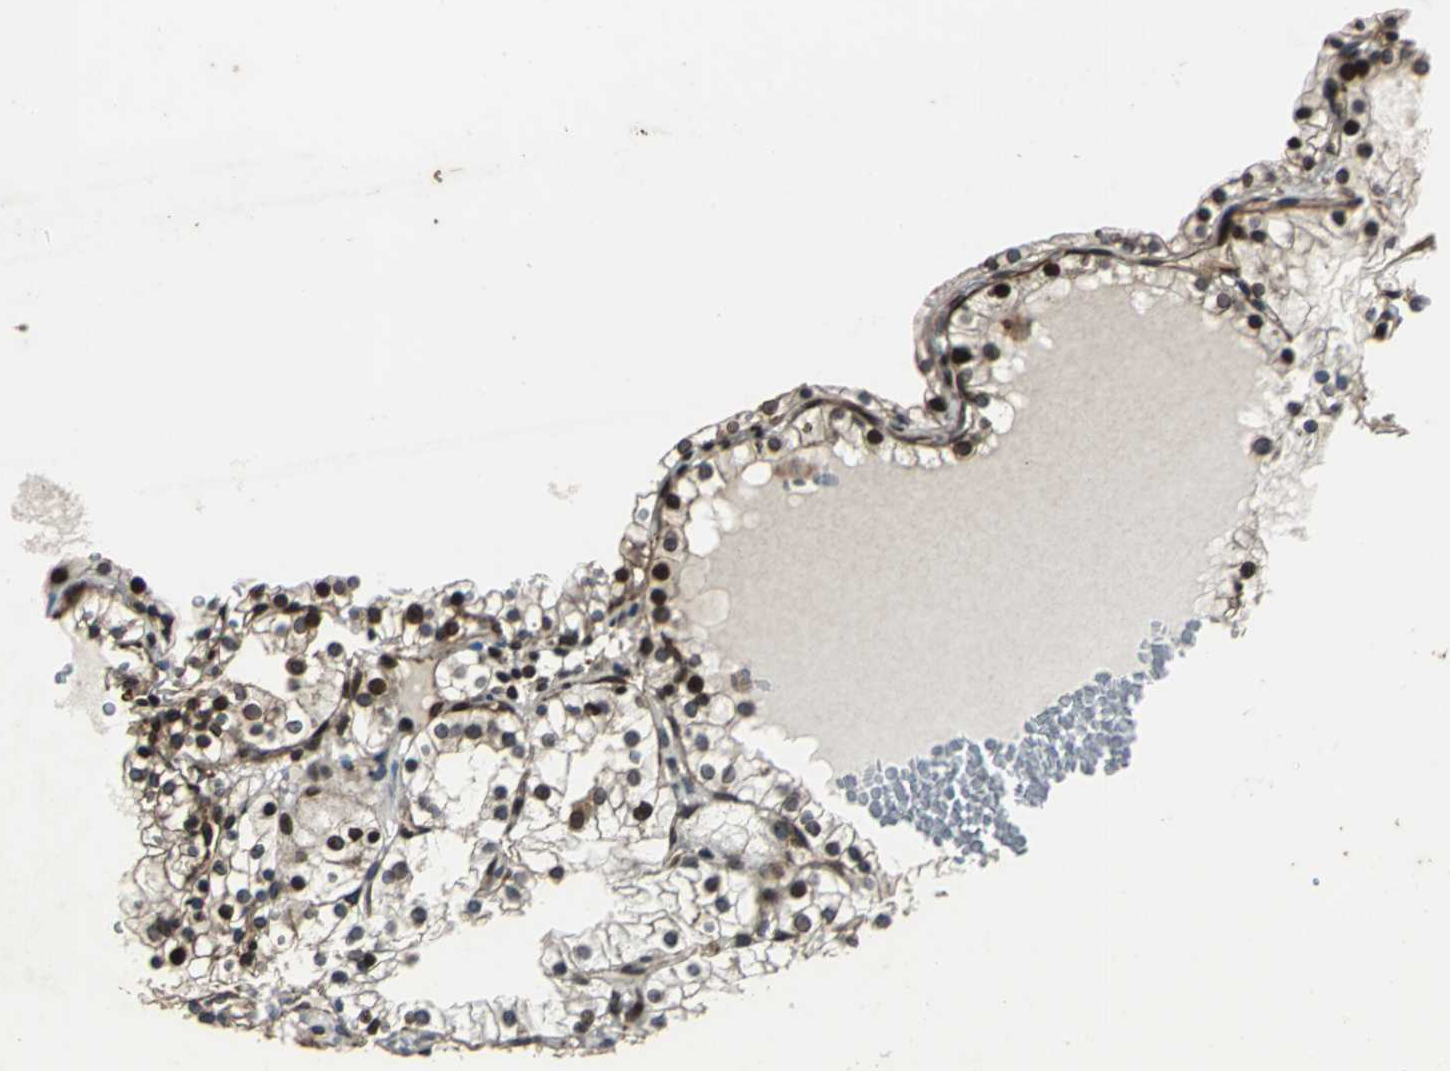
{"staining": {"intensity": "strong", "quantity": ">75%", "location": "nuclear"}, "tissue": "renal cancer", "cell_type": "Tumor cells", "image_type": "cancer", "snomed": [{"axis": "morphology", "description": "Adenocarcinoma, NOS"}, {"axis": "topography", "description": "Kidney"}], "caption": "Protein staining of renal cancer (adenocarcinoma) tissue exhibits strong nuclear staining in approximately >75% of tumor cells.", "gene": "BRIP1", "patient": {"sex": "female", "age": 41}}